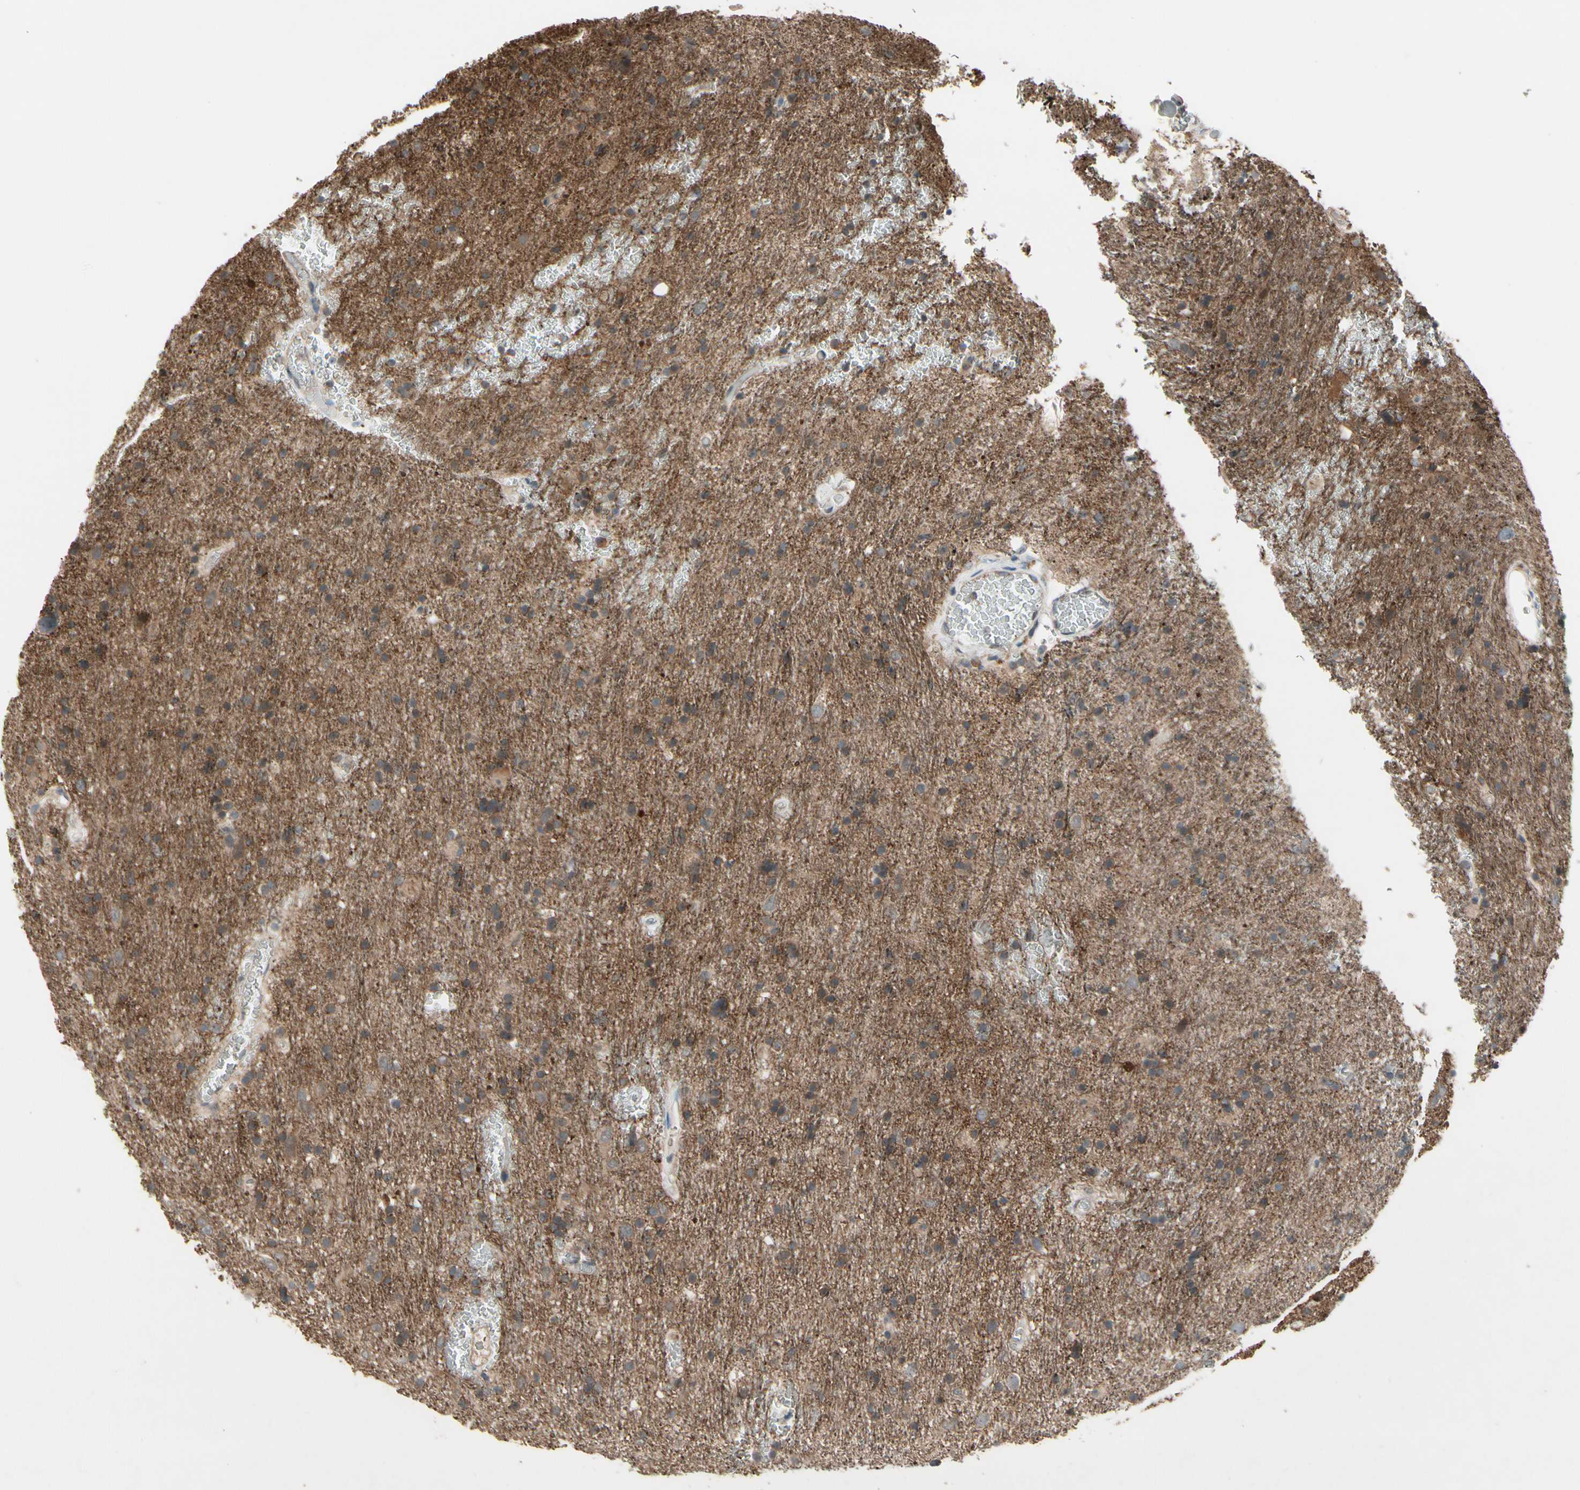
{"staining": {"intensity": "negative", "quantity": "none", "location": "none"}, "tissue": "glioma", "cell_type": "Tumor cells", "image_type": "cancer", "snomed": [{"axis": "morphology", "description": "Glioma, malignant, Low grade"}, {"axis": "topography", "description": "Brain"}], "caption": "The histopathology image reveals no staining of tumor cells in glioma. Brightfield microscopy of IHC stained with DAB (brown) and hematoxylin (blue), captured at high magnification.", "gene": "NSF", "patient": {"sex": "male", "age": 77}}